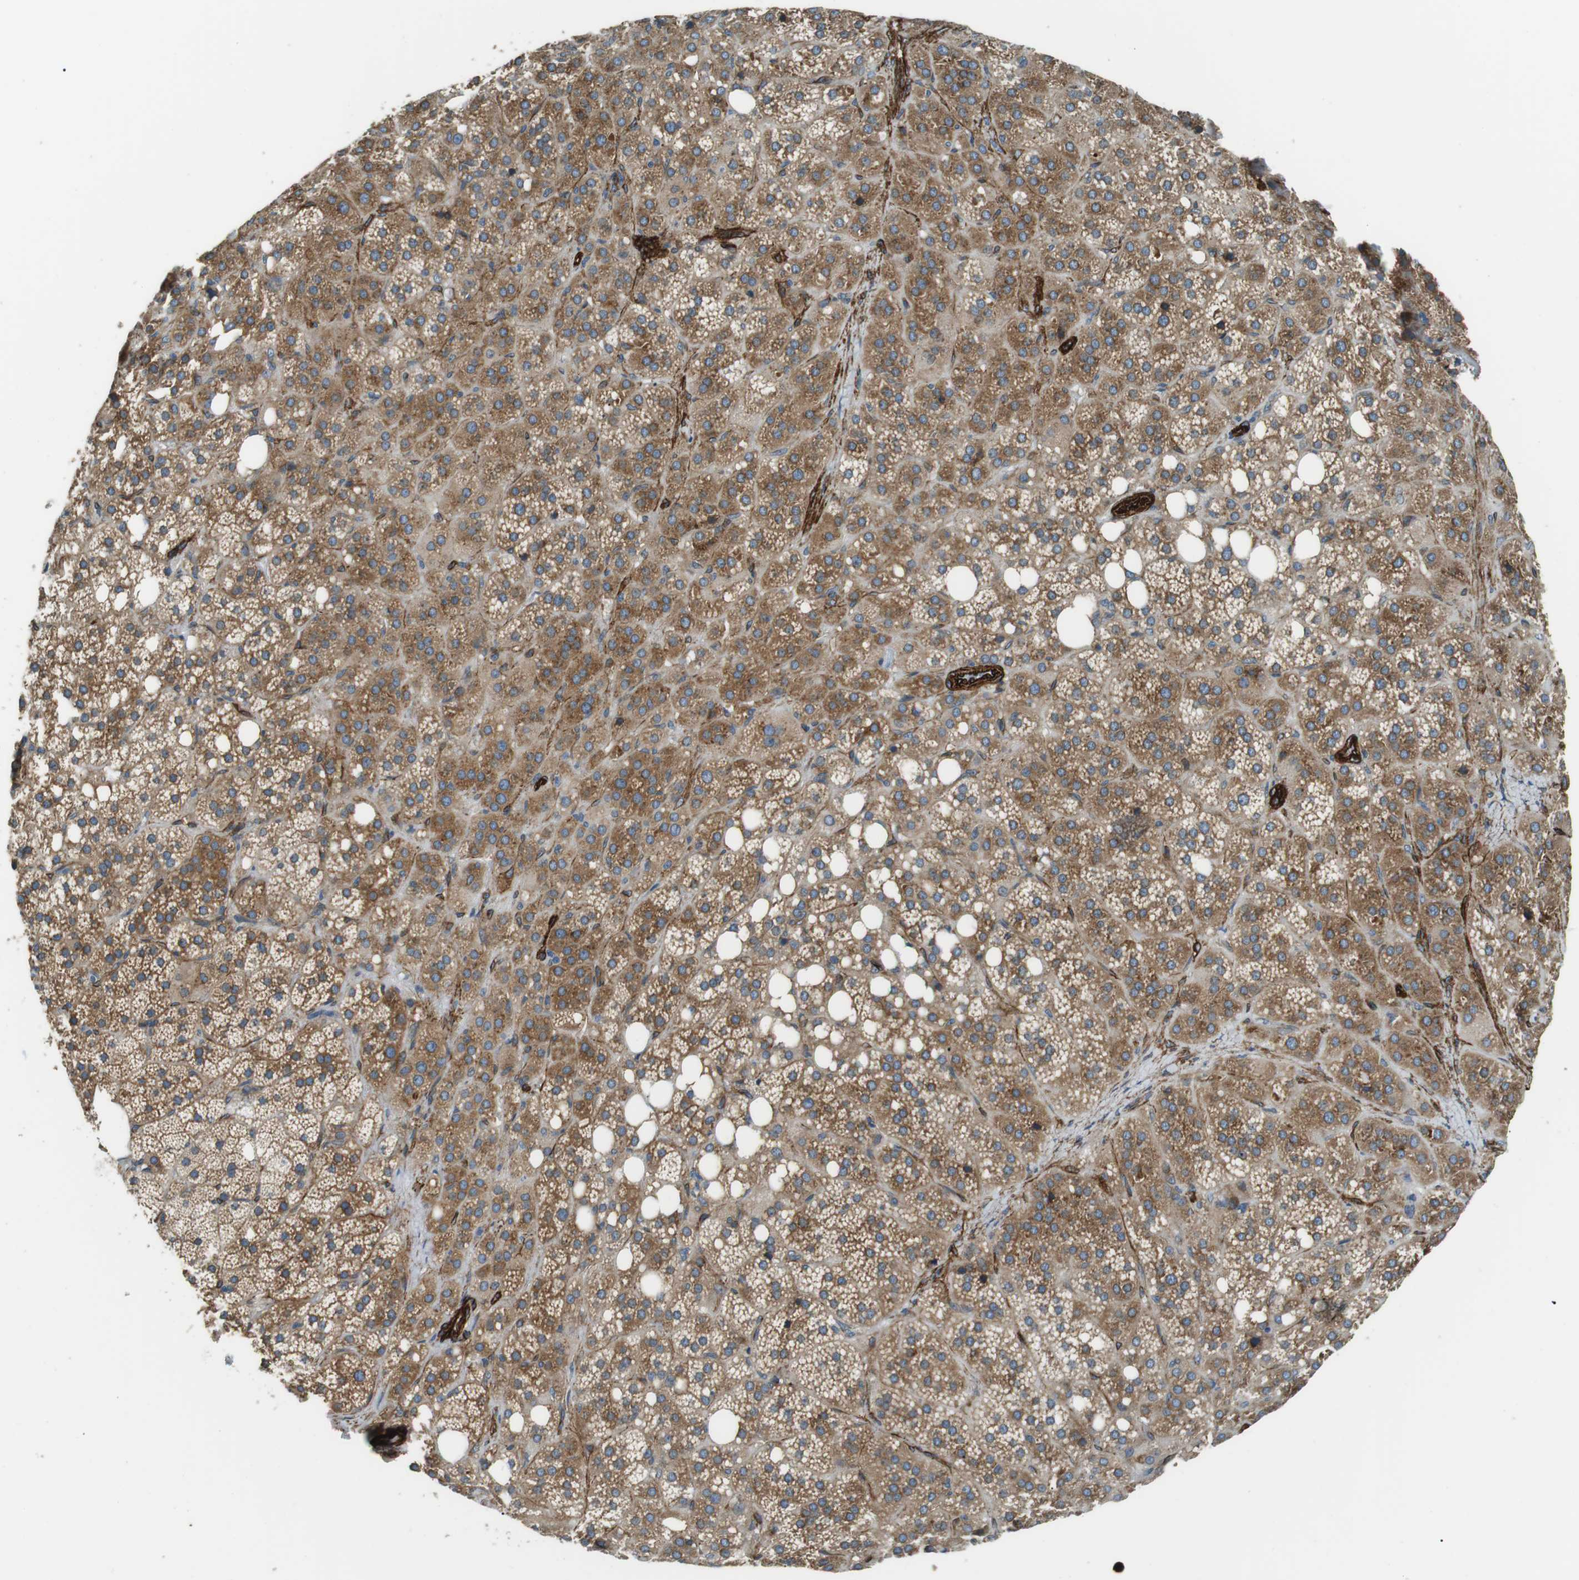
{"staining": {"intensity": "moderate", "quantity": ">75%", "location": "cytoplasmic/membranous"}, "tissue": "adrenal gland", "cell_type": "Glandular cells", "image_type": "normal", "snomed": [{"axis": "morphology", "description": "Normal tissue, NOS"}, {"axis": "topography", "description": "Adrenal gland"}], "caption": "Adrenal gland stained with DAB immunohistochemistry (IHC) exhibits medium levels of moderate cytoplasmic/membranous expression in about >75% of glandular cells. Nuclei are stained in blue.", "gene": "ODR4", "patient": {"sex": "female", "age": 59}}